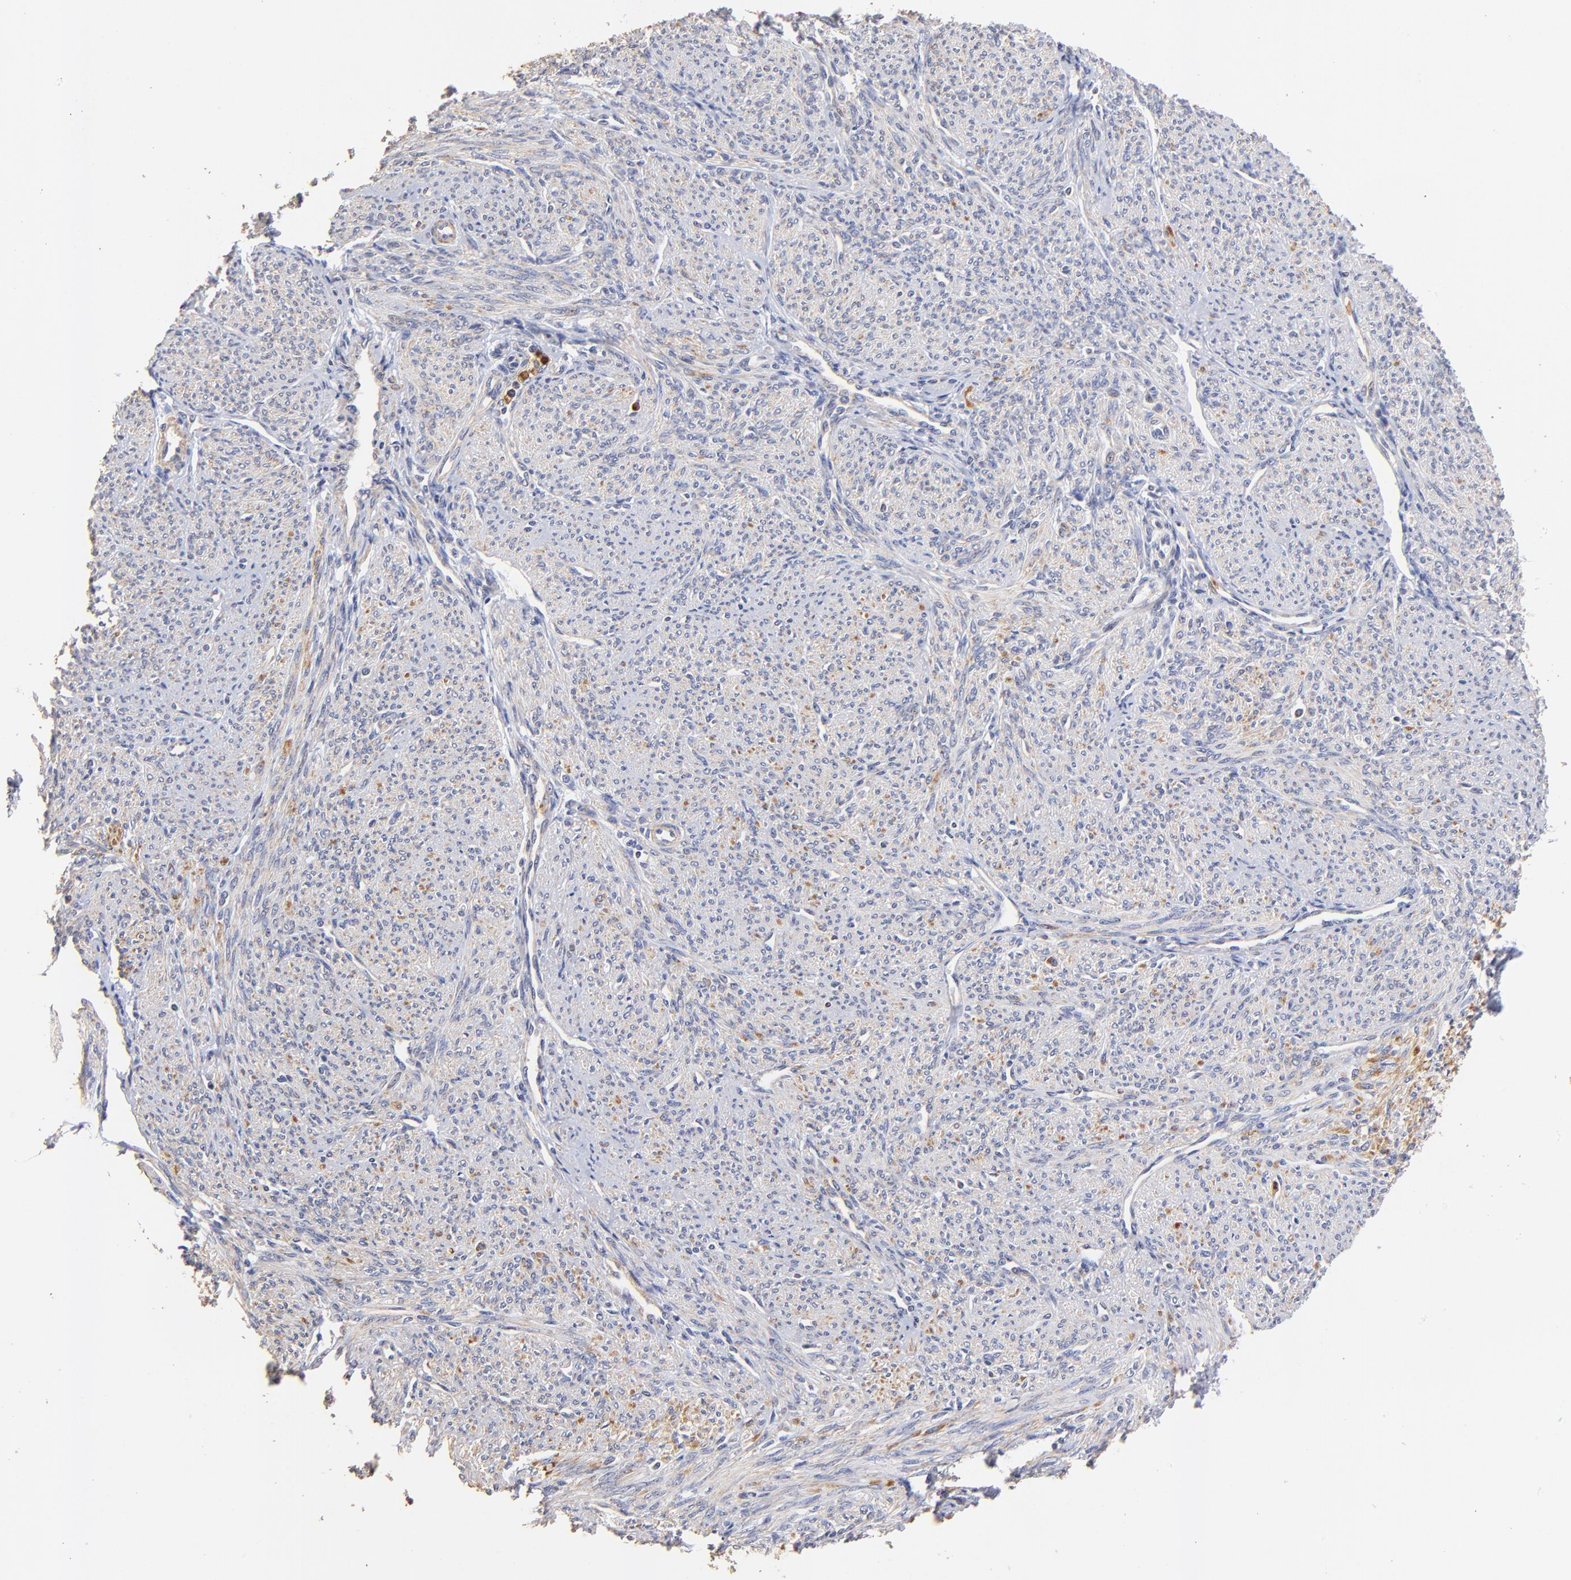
{"staining": {"intensity": "weak", "quantity": ">75%", "location": "cytoplasmic/membranous"}, "tissue": "smooth muscle", "cell_type": "Smooth muscle cells", "image_type": "normal", "snomed": [{"axis": "morphology", "description": "Normal tissue, NOS"}, {"axis": "topography", "description": "Smooth muscle"}], "caption": "Immunohistochemical staining of unremarkable smooth muscle exhibits low levels of weak cytoplasmic/membranous staining in approximately >75% of smooth muscle cells.", "gene": "BBOF1", "patient": {"sex": "female", "age": 65}}